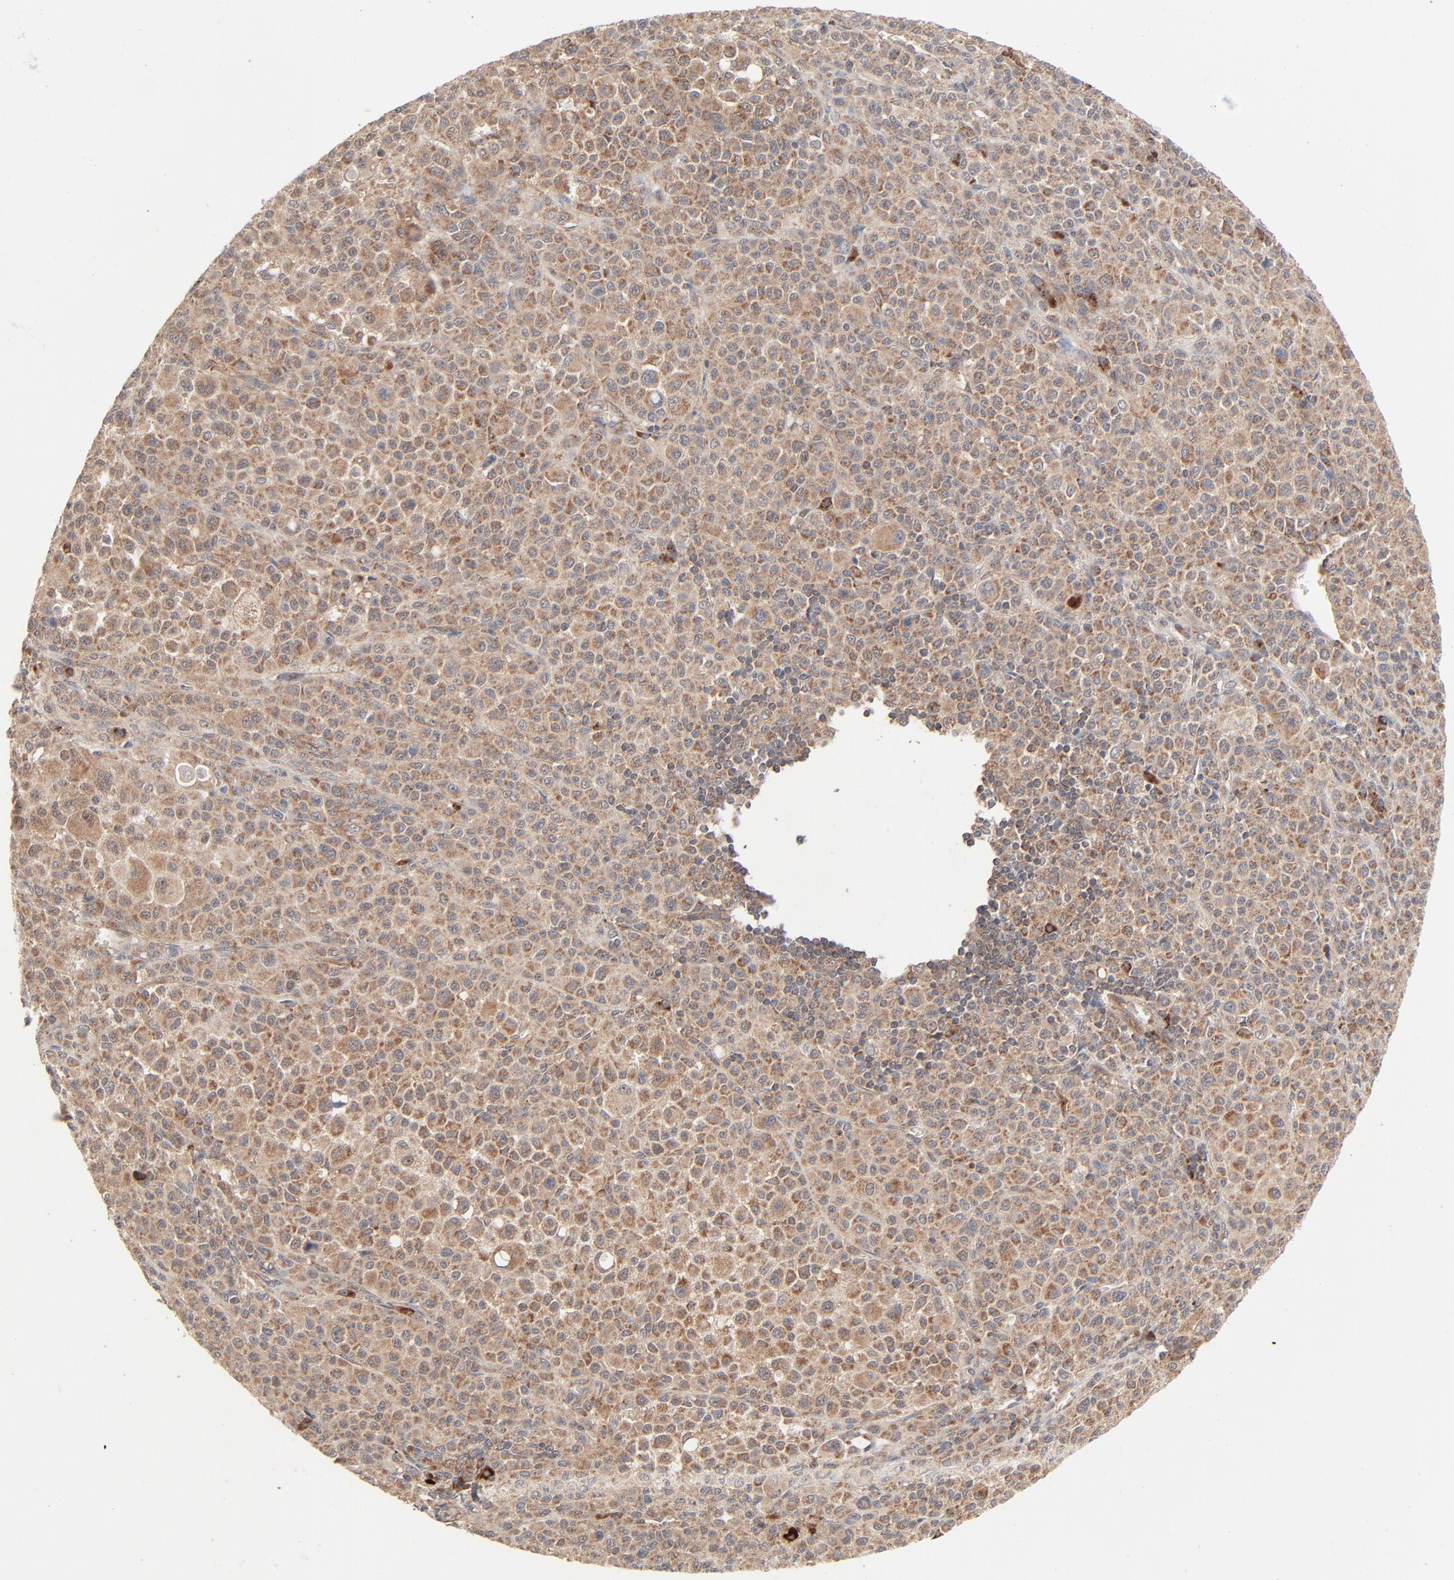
{"staining": {"intensity": "moderate", "quantity": ">75%", "location": "cytoplasmic/membranous"}, "tissue": "melanoma", "cell_type": "Tumor cells", "image_type": "cancer", "snomed": [{"axis": "morphology", "description": "Malignant melanoma, Metastatic site"}, {"axis": "topography", "description": "Skin"}], "caption": "A brown stain highlights moderate cytoplasmic/membranous expression of a protein in human malignant melanoma (metastatic site) tumor cells.", "gene": "ABLIM3", "patient": {"sex": "female", "age": 74}}